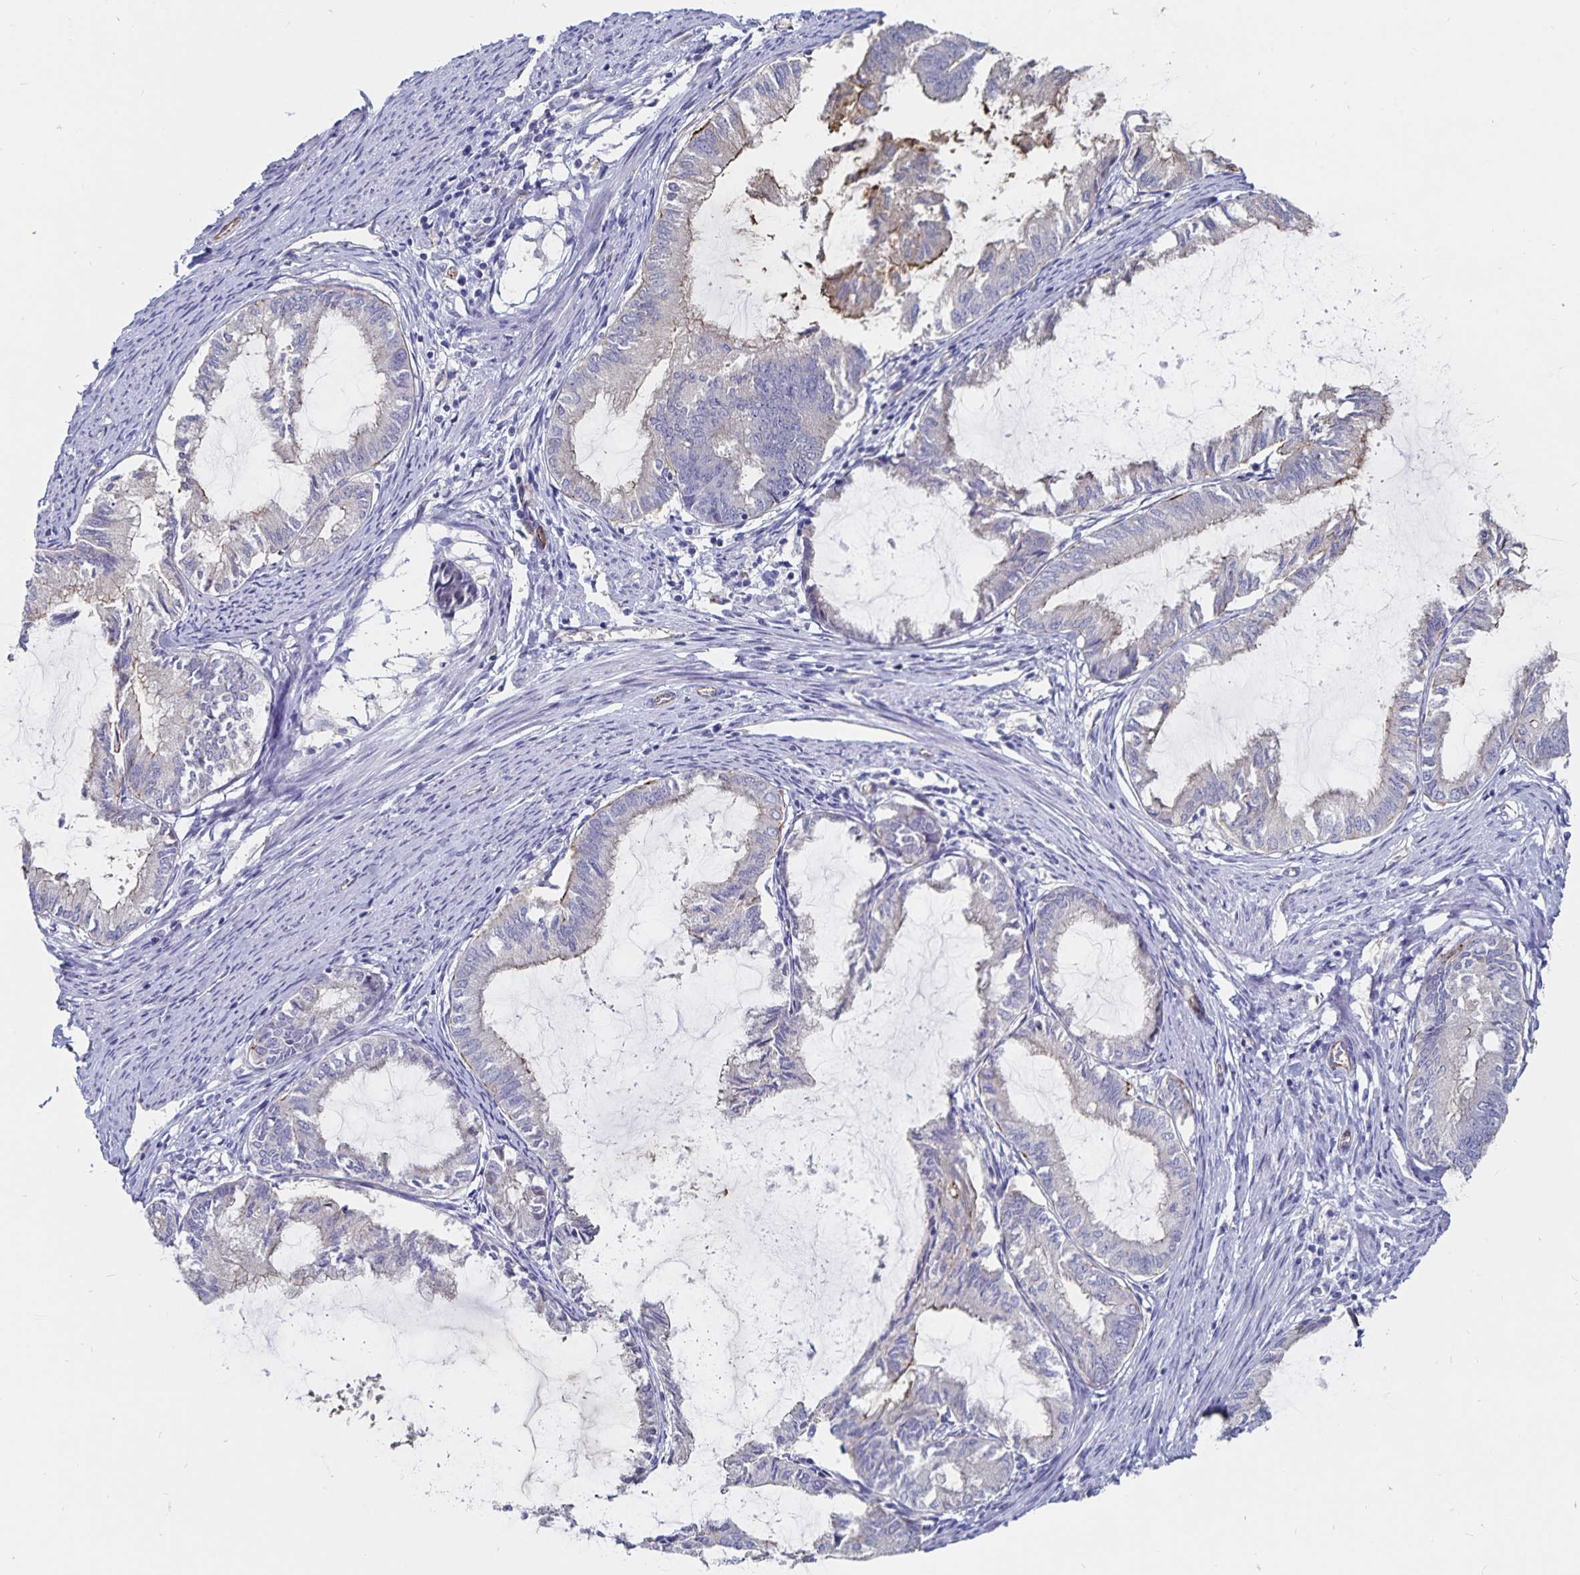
{"staining": {"intensity": "negative", "quantity": "none", "location": "none"}, "tissue": "endometrial cancer", "cell_type": "Tumor cells", "image_type": "cancer", "snomed": [{"axis": "morphology", "description": "Adenocarcinoma, NOS"}, {"axis": "topography", "description": "Endometrium"}], "caption": "Immunohistochemistry (IHC) of endometrial cancer demonstrates no staining in tumor cells.", "gene": "SSTR1", "patient": {"sex": "female", "age": 86}}